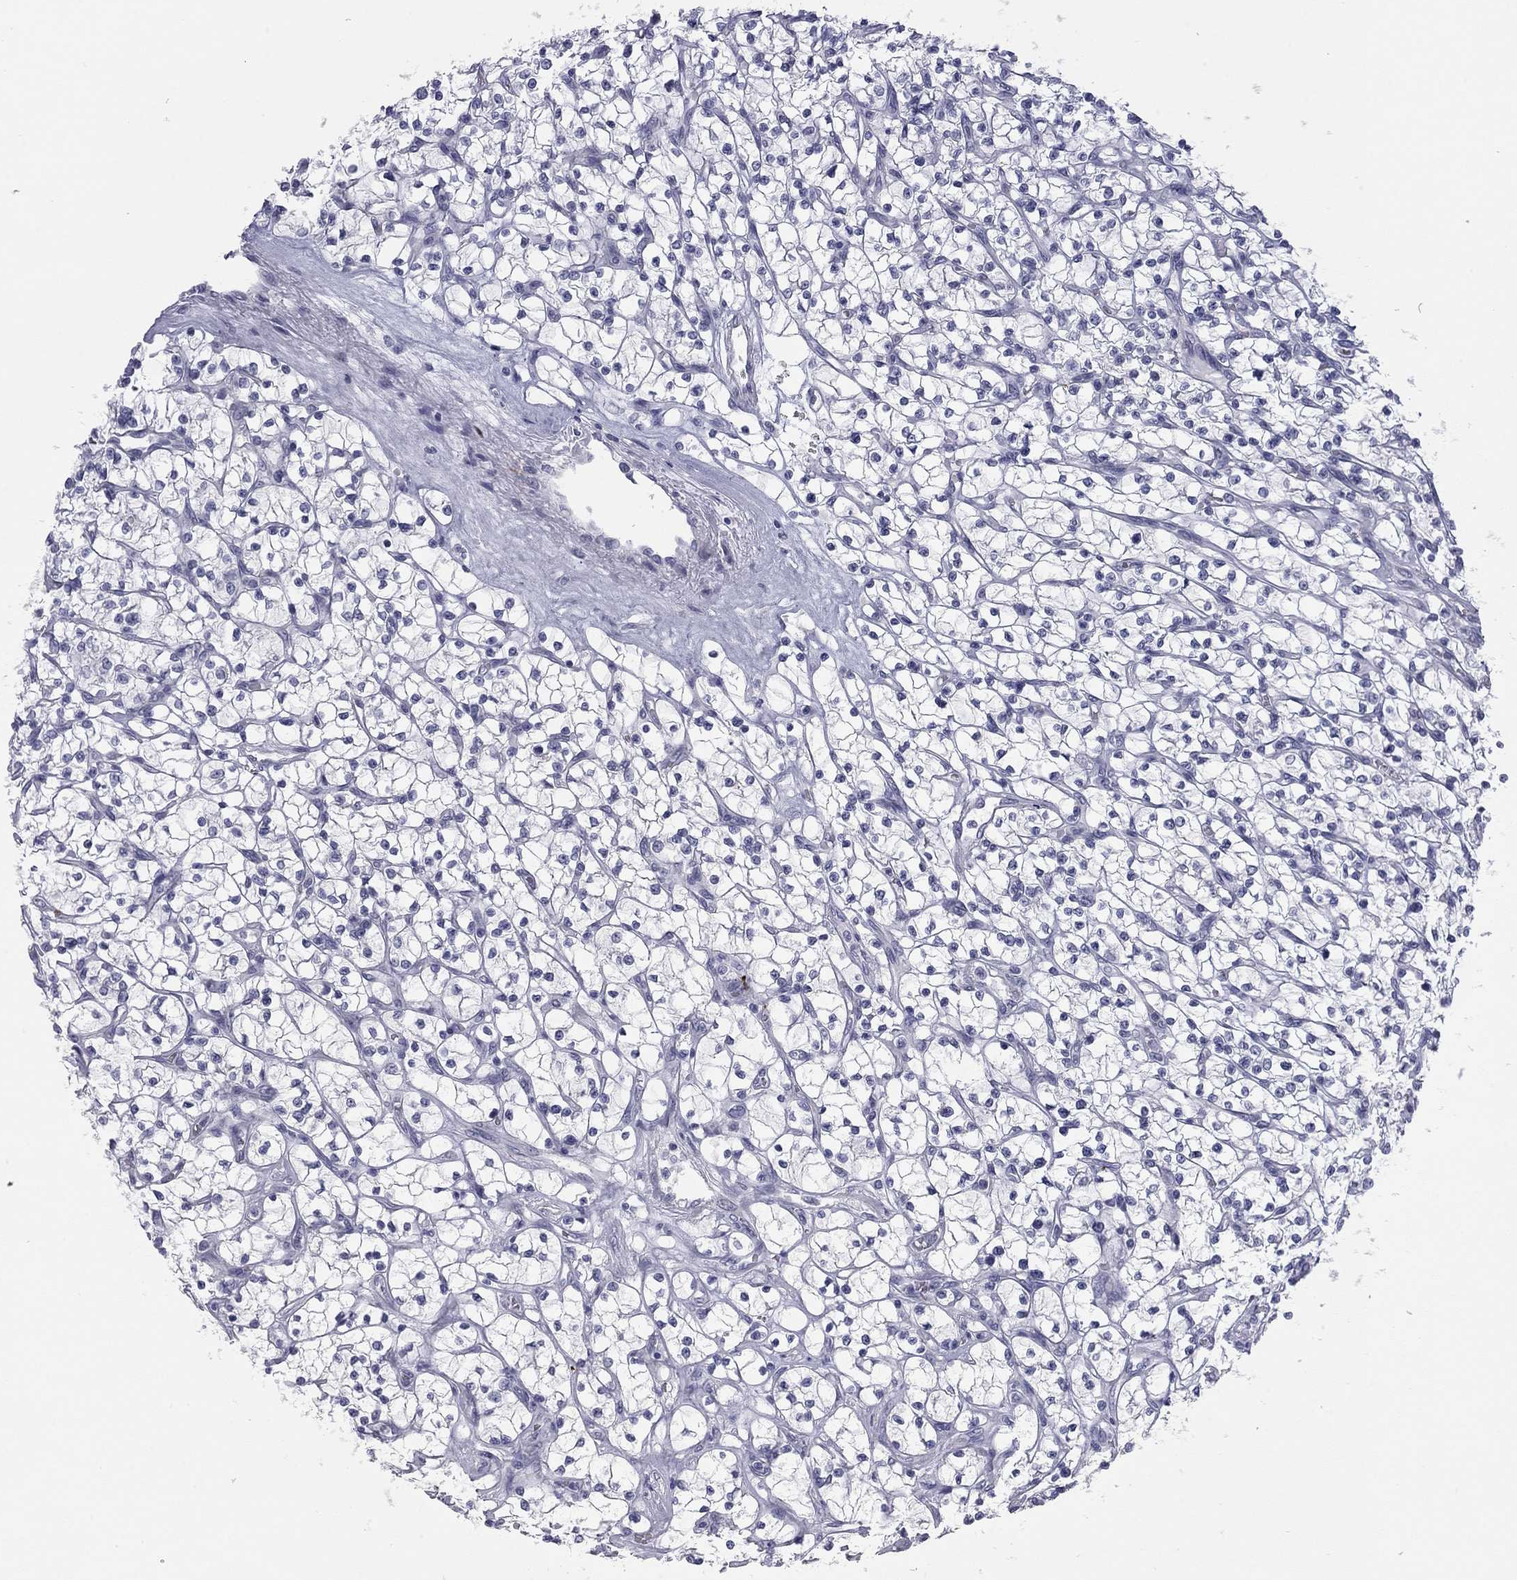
{"staining": {"intensity": "negative", "quantity": "none", "location": "none"}, "tissue": "renal cancer", "cell_type": "Tumor cells", "image_type": "cancer", "snomed": [{"axis": "morphology", "description": "Adenocarcinoma, NOS"}, {"axis": "topography", "description": "Kidney"}], "caption": "A high-resolution micrograph shows immunohistochemistry (IHC) staining of renal adenocarcinoma, which displays no significant staining in tumor cells.", "gene": "AK8", "patient": {"sex": "female", "age": 64}}